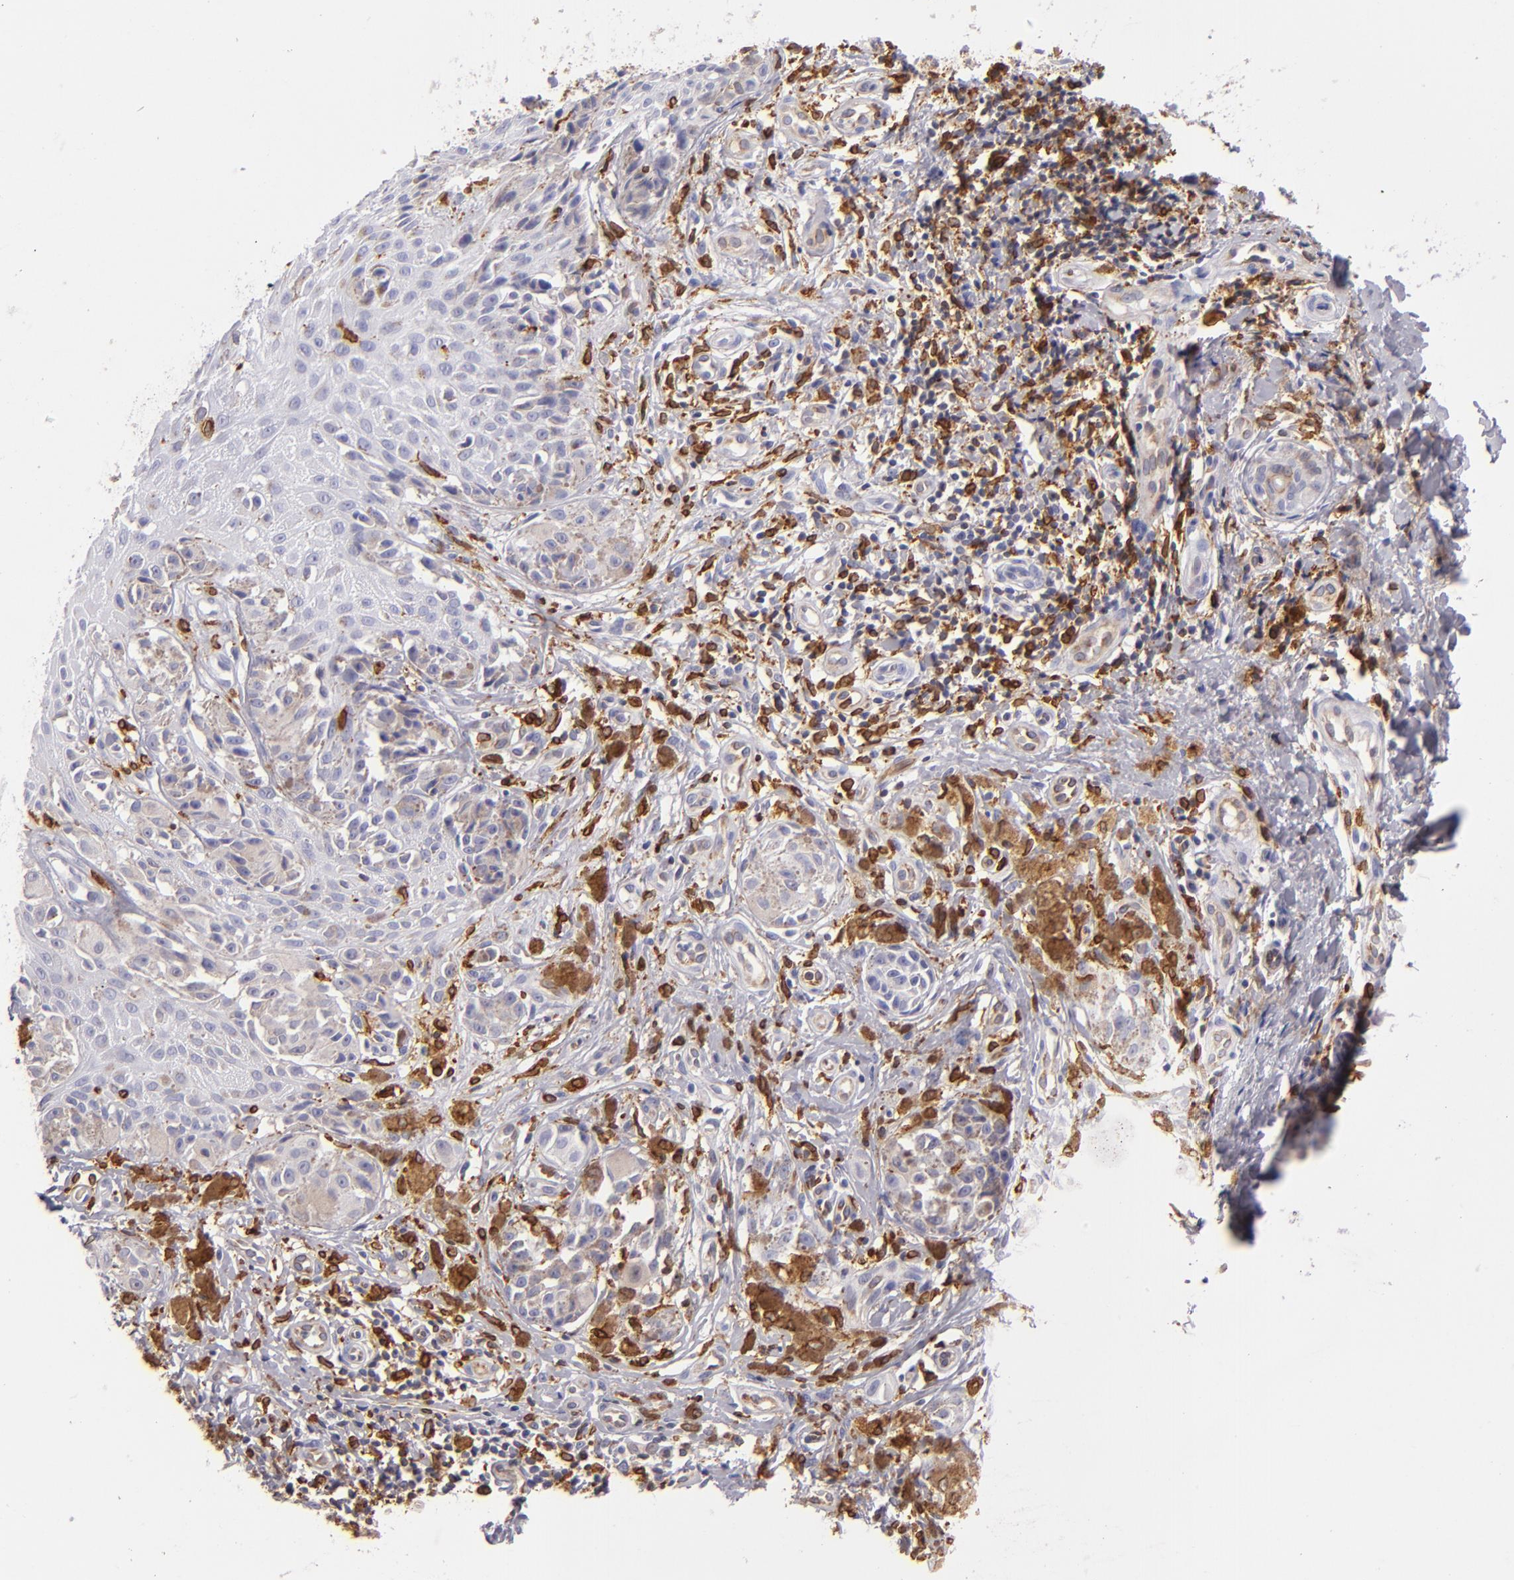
{"staining": {"intensity": "moderate", "quantity": "25%-75%", "location": "cytoplasmic/membranous"}, "tissue": "melanoma", "cell_type": "Tumor cells", "image_type": "cancer", "snomed": [{"axis": "morphology", "description": "Malignant melanoma, NOS"}, {"axis": "topography", "description": "Skin"}], "caption": "The immunohistochemical stain highlights moderate cytoplasmic/membranous positivity in tumor cells of melanoma tissue.", "gene": "CD74", "patient": {"sex": "male", "age": 67}}